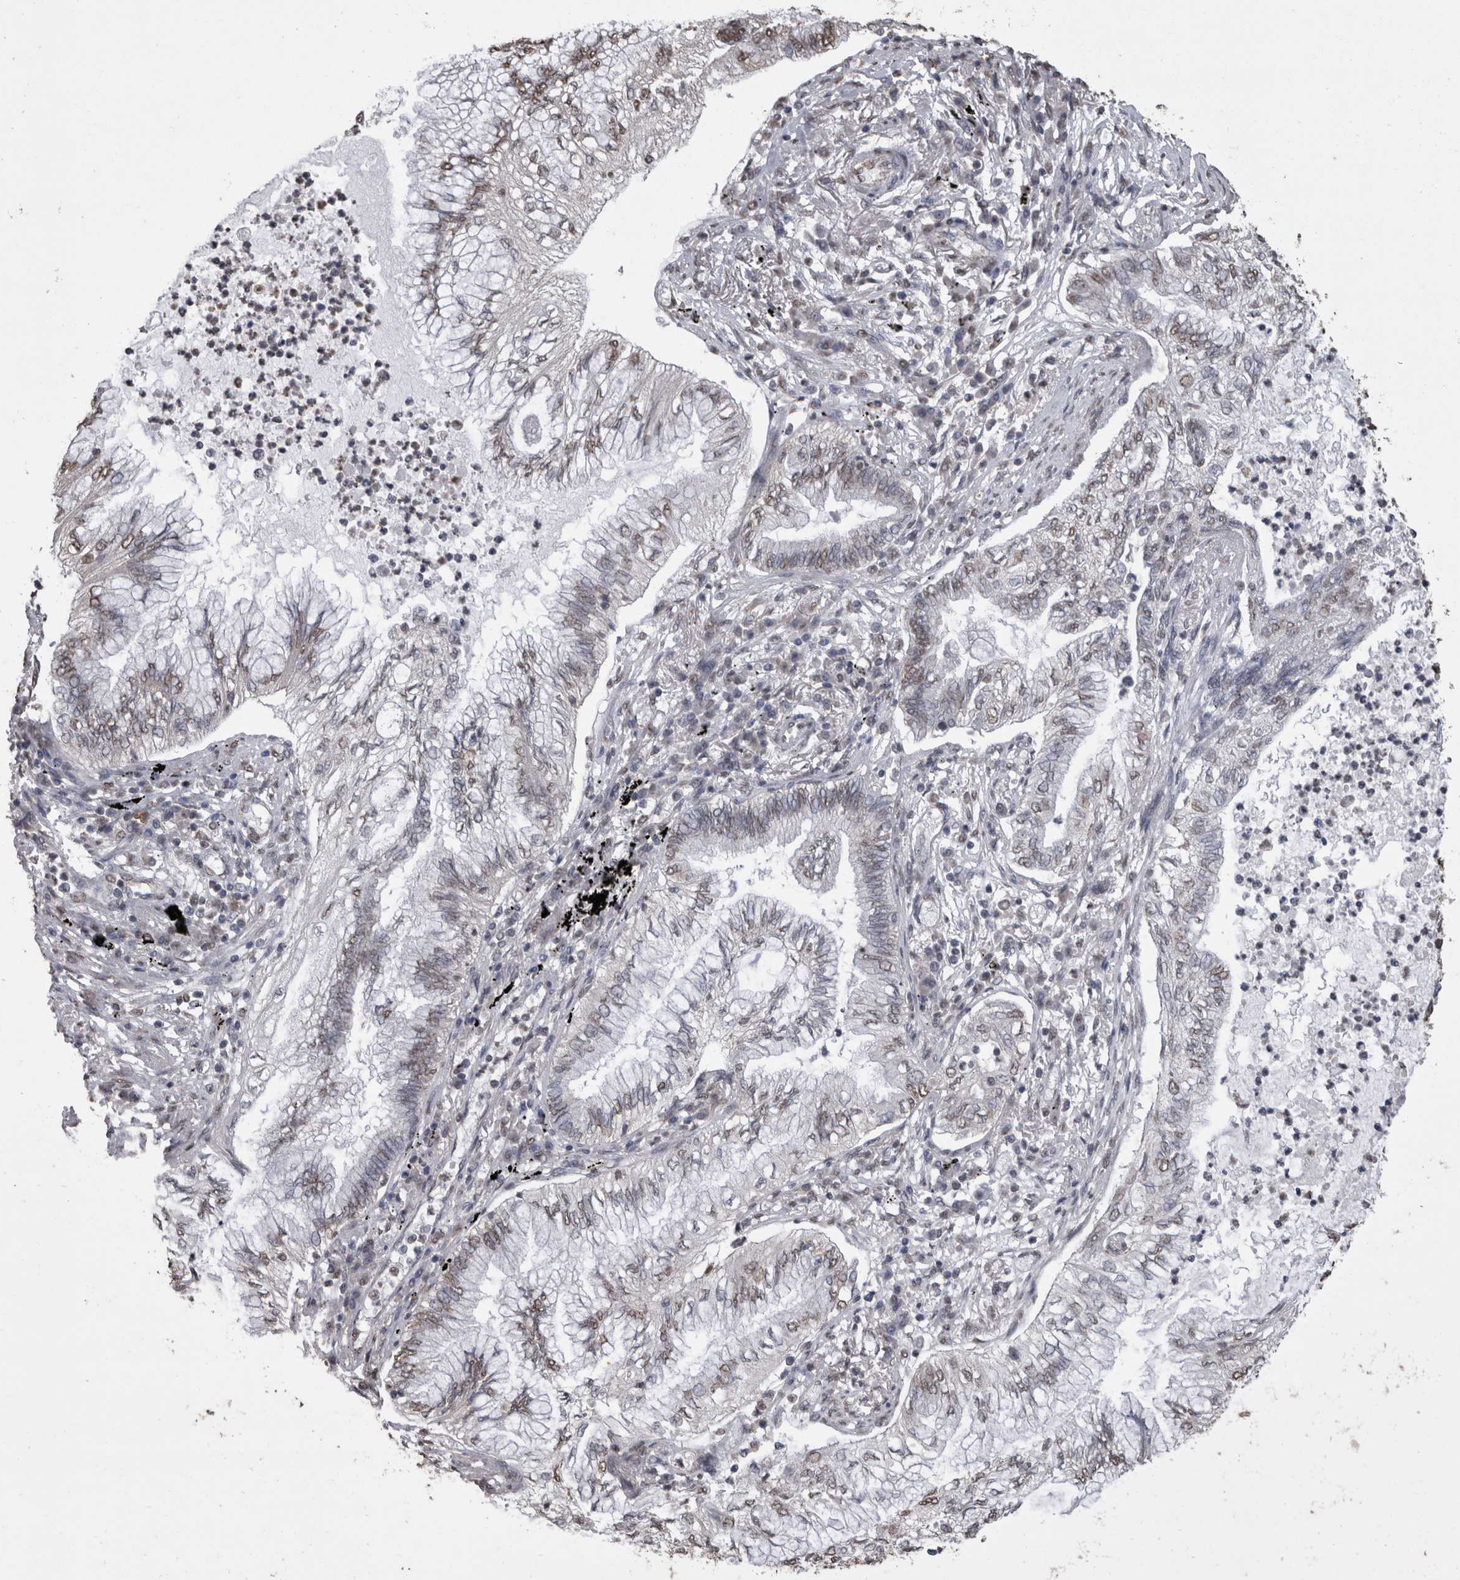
{"staining": {"intensity": "weak", "quantity": ">75%", "location": "nuclear"}, "tissue": "lung cancer", "cell_type": "Tumor cells", "image_type": "cancer", "snomed": [{"axis": "morphology", "description": "Normal tissue, NOS"}, {"axis": "morphology", "description": "Adenocarcinoma, NOS"}, {"axis": "topography", "description": "Bronchus"}, {"axis": "topography", "description": "Lung"}], "caption": "Human adenocarcinoma (lung) stained with a protein marker reveals weak staining in tumor cells.", "gene": "SMAD7", "patient": {"sex": "female", "age": 70}}